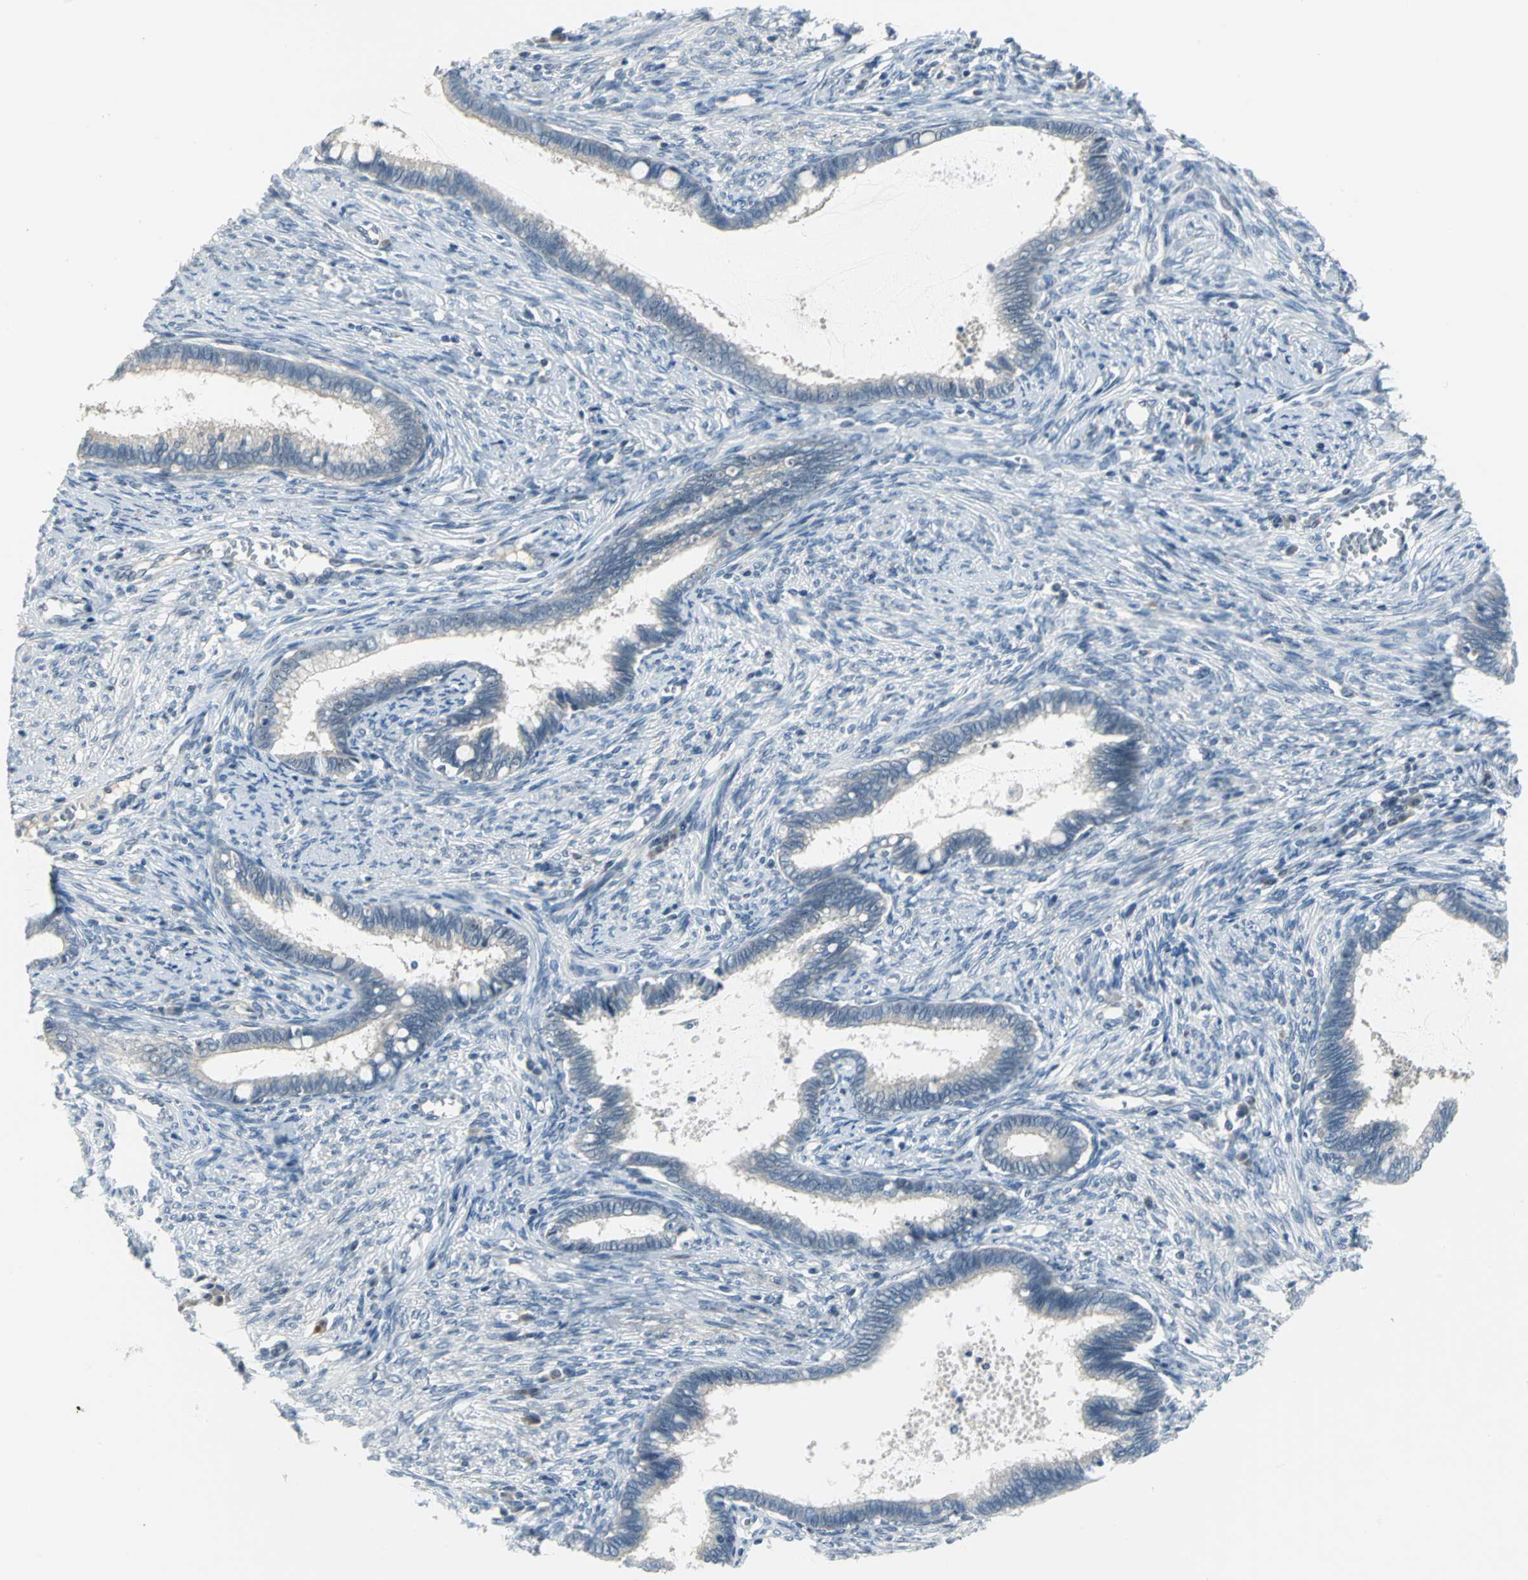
{"staining": {"intensity": "weak", "quantity": "<25%", "location": "nuclear"}, "tissue": "cervical cancer", "cell_type": "Tumor cells", "image_type": "cancer", "snomed": [{"axis": "morphology", "description": "Adenocarcinoma, NOS"}, {"axis": "topography", "description": "Cervix"}], "caption": "A high-resolution histopathology image shows immunohistochemistry staining of cervical cancer (adenocarcinoma), which demonstrates no significant positivity in tumor cells.", "gene": "MYBBP1A", "patient": {"sex": "female", "age": 44}}